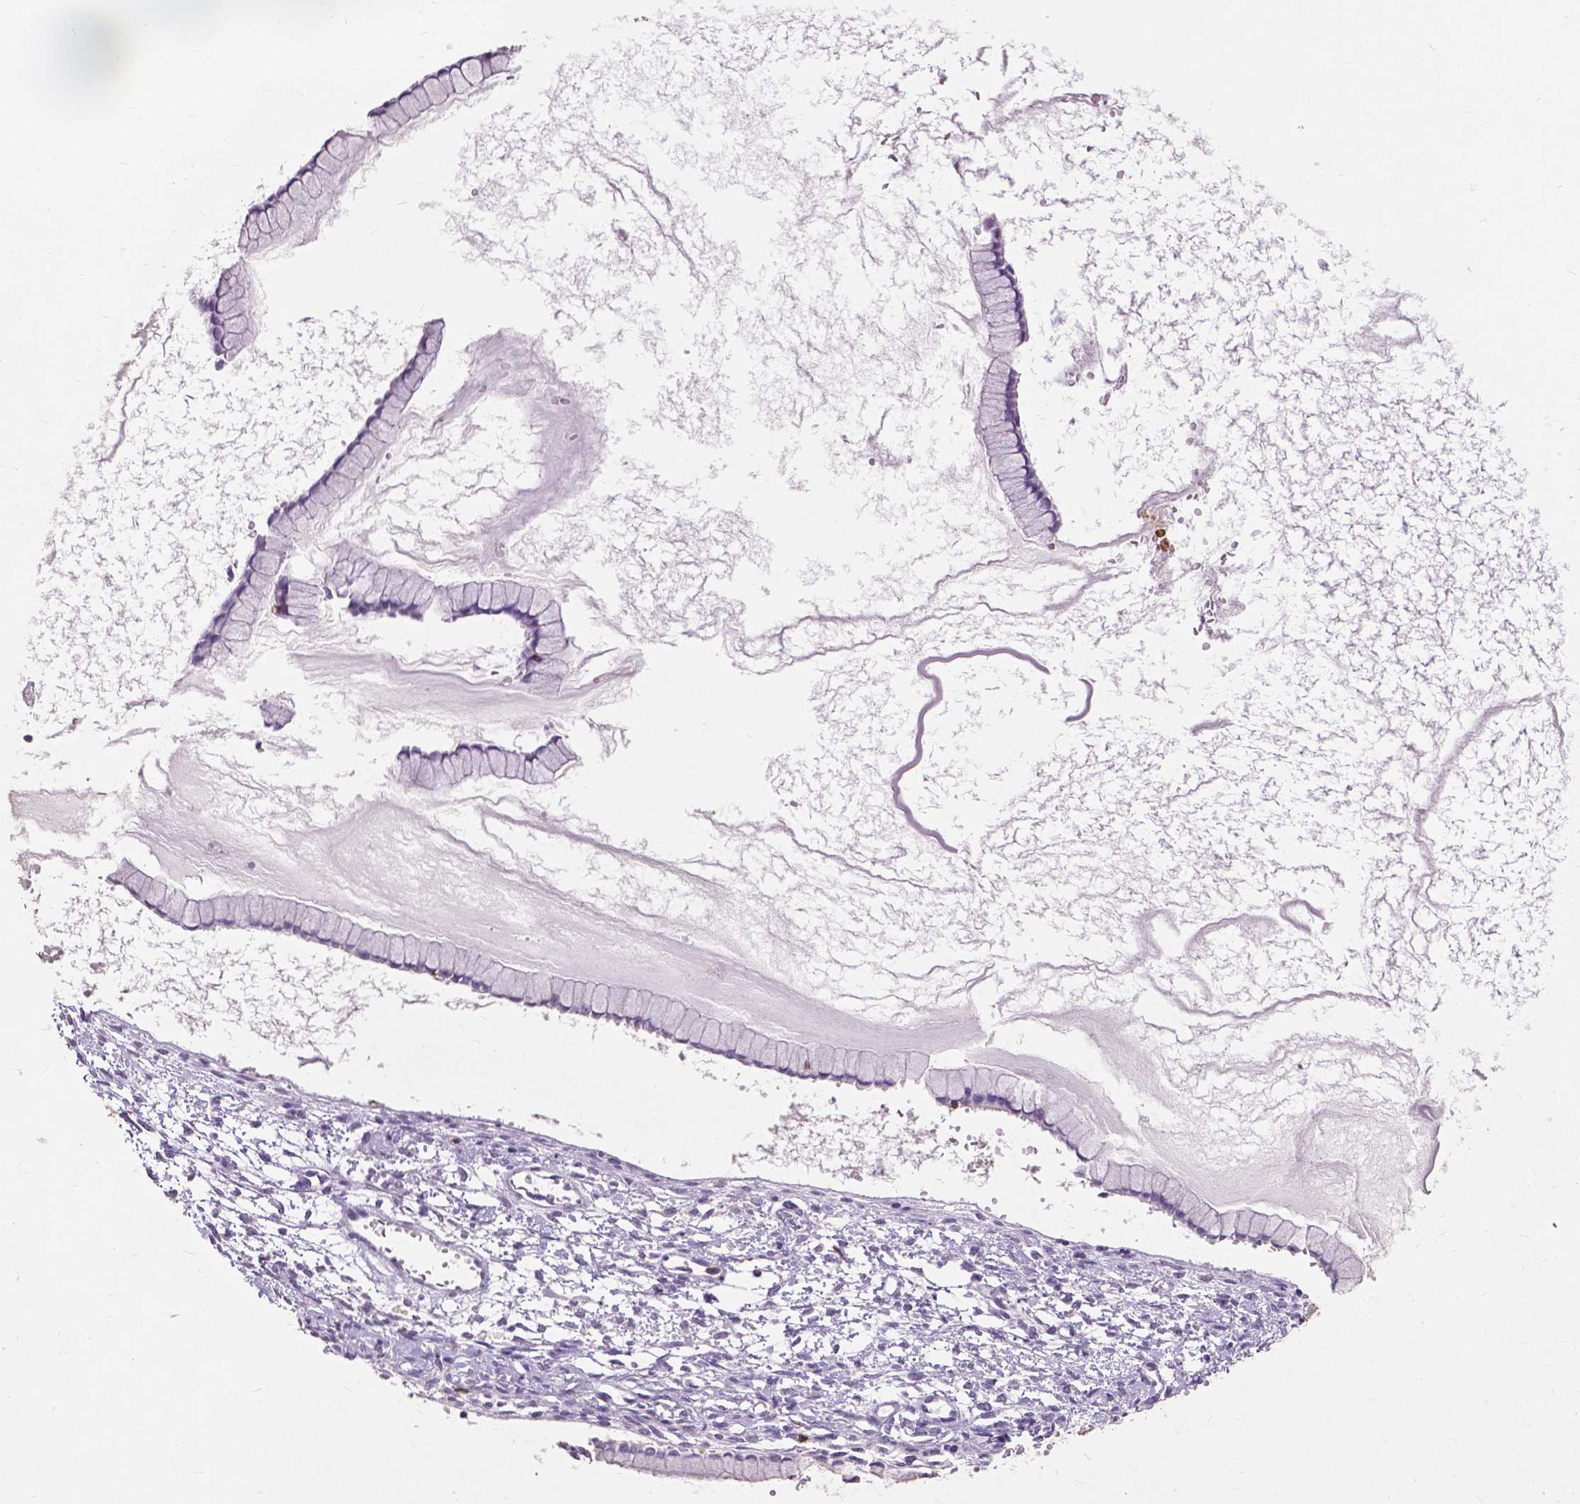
{"staining": {"intensity": "negative", "quantity": "none", "location": "none"}, "tissue": "ovarian cancer", "cell_type": "Tumor cells", "image_type": "cancer", "snomed": [{"axis": "morphology", "description": "Cystadenocarcinoma, mucinous, NOS"}, {"axis": "topography", "description": "Ovary"}], "caption": "Mucinous cystadenocarcinoma (ovarian) was stained to show a protein in brown. There is no significant staining in tumor cells.", "gene": "CXCR2", "patient": {"sex": "female", "age": 41}}